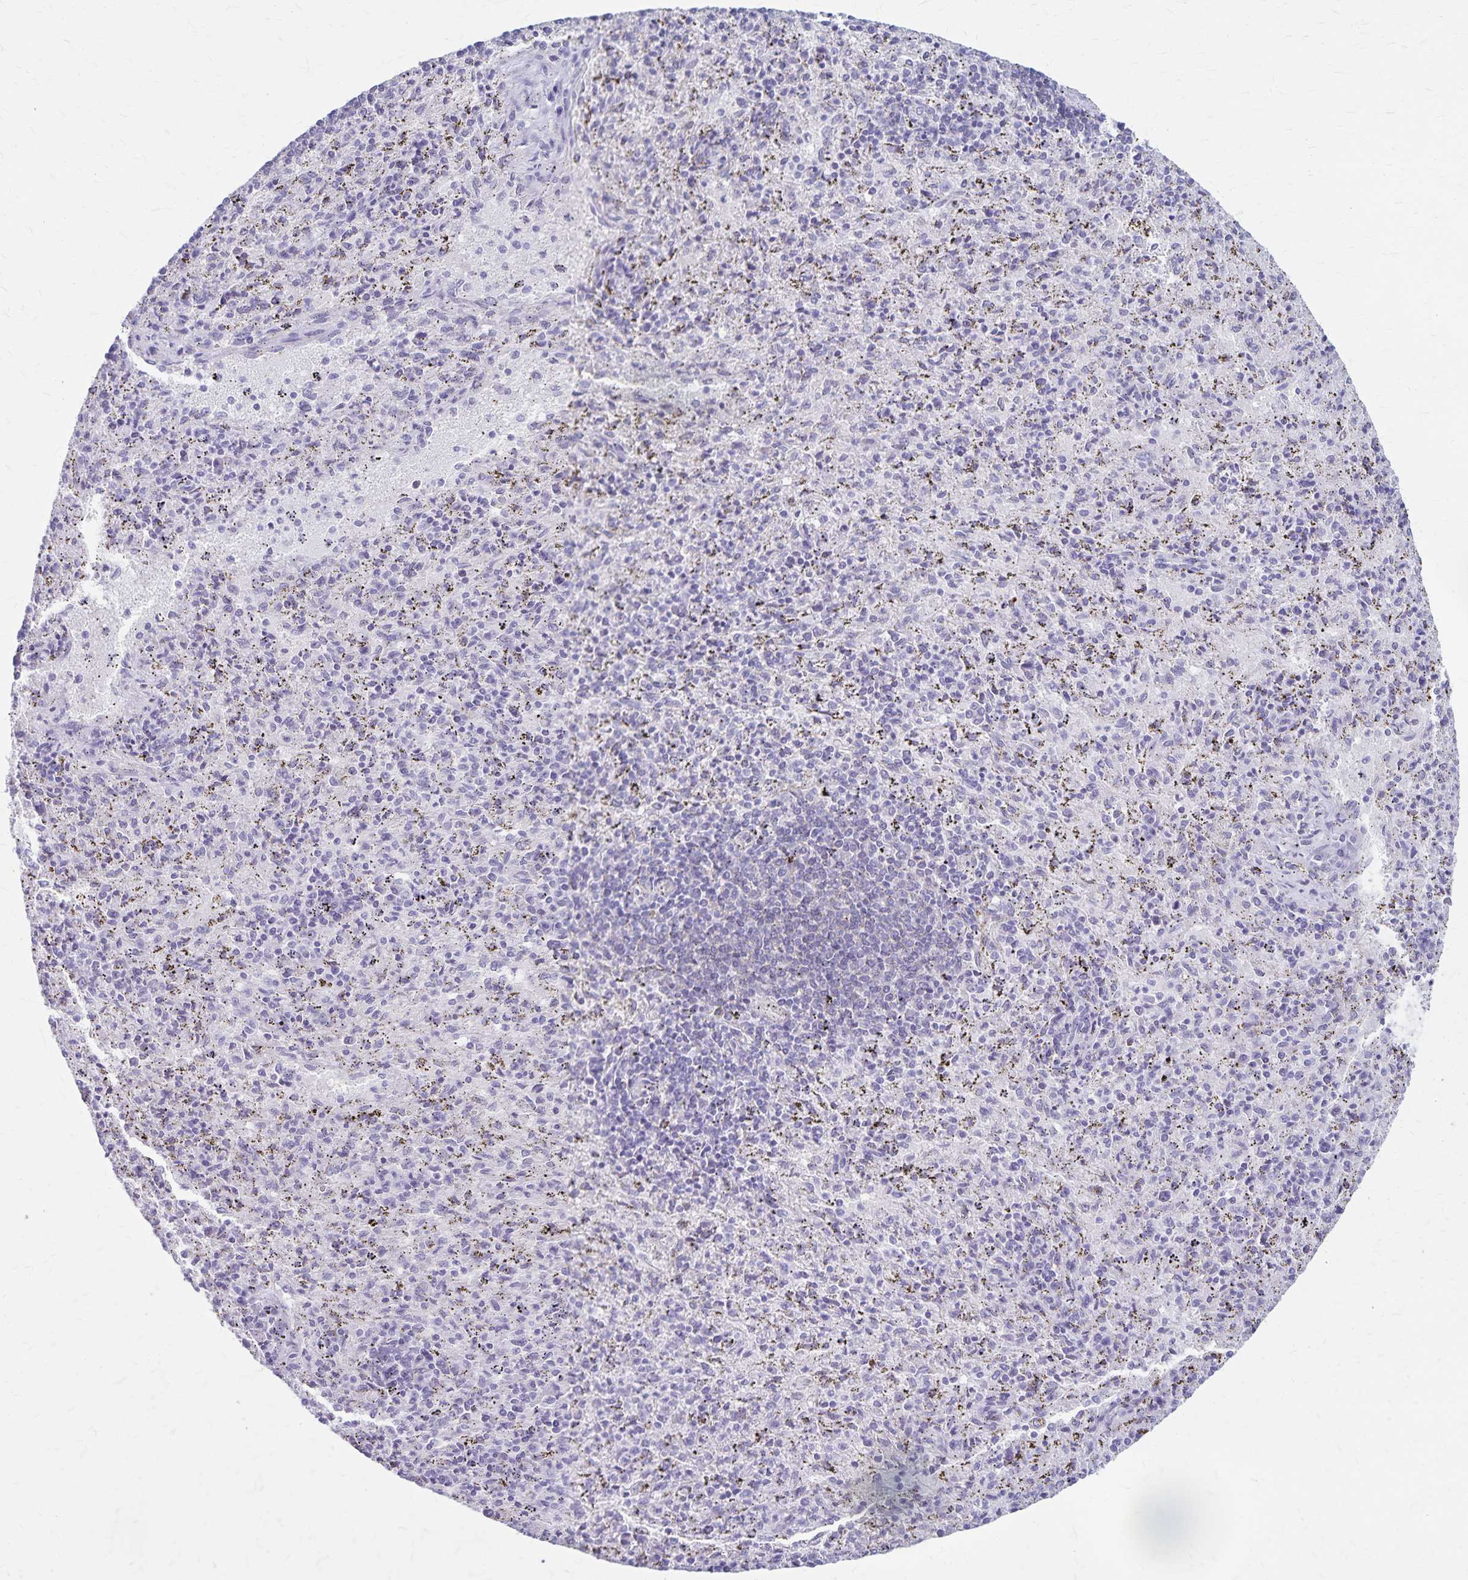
{"staining": {"intensity": "negative", "quantity": "none", "location": "none"}, "tissue": "spleen", "cell_type": "Cells in red pulp", "image_type": "normal", "snomed": [{"axis": "morphology", "description": "Normal tissue, NOS"}, {"axis": "topography", "description": "Spleen"}], "caption": "There is no significant staining in cells in red pulp of spleen. (Immunohistochemistry (ihc), brightfield microscopy, high magnification).", "gene": "GPBAR1", "patient": {"sex": "male", "age": 57}}